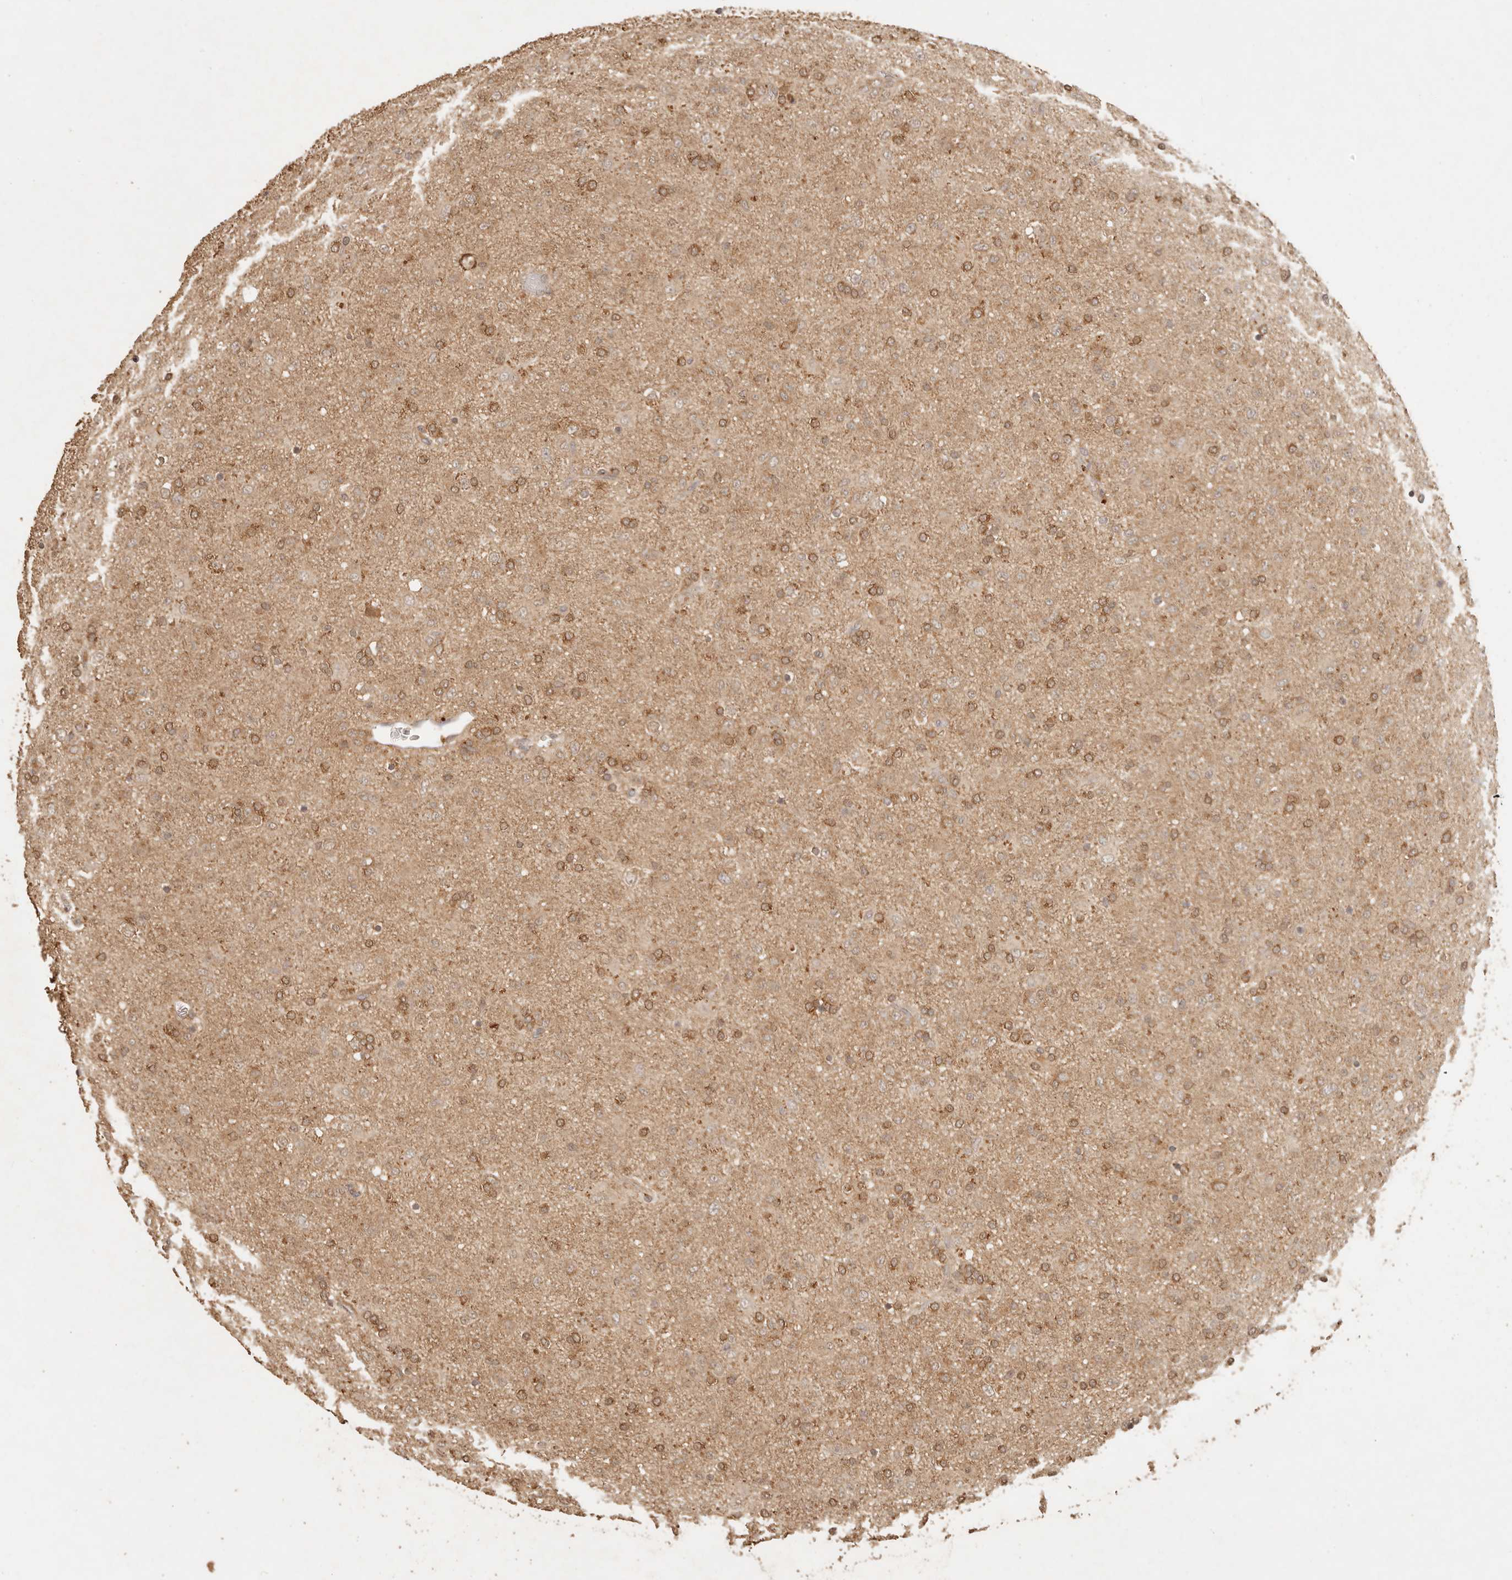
{"staining": {"intensity": "moderate", "quantity": "25%-75%", "location": "cytoplasmic/membranous,nuclear"}, "tissue": "glioma", "cell_type": "Tumor cells", "image_type": "cancer", "snomed": [{"axis": "morphology", "description": "Glioma, malignant, Low grade"}, {"axis": "topography", "description": "Brain"}], "caption": "Tumor cells exhibit medium levels of moderate cytoplasmic/membranous and nuclear expression in approximately 25%-75% of cells in malignant low-grade glioma. (IHC, brightfield microscopy, high magnification).", "gene": "INTS11", "patient": {"sex": "male", "age": 65}}